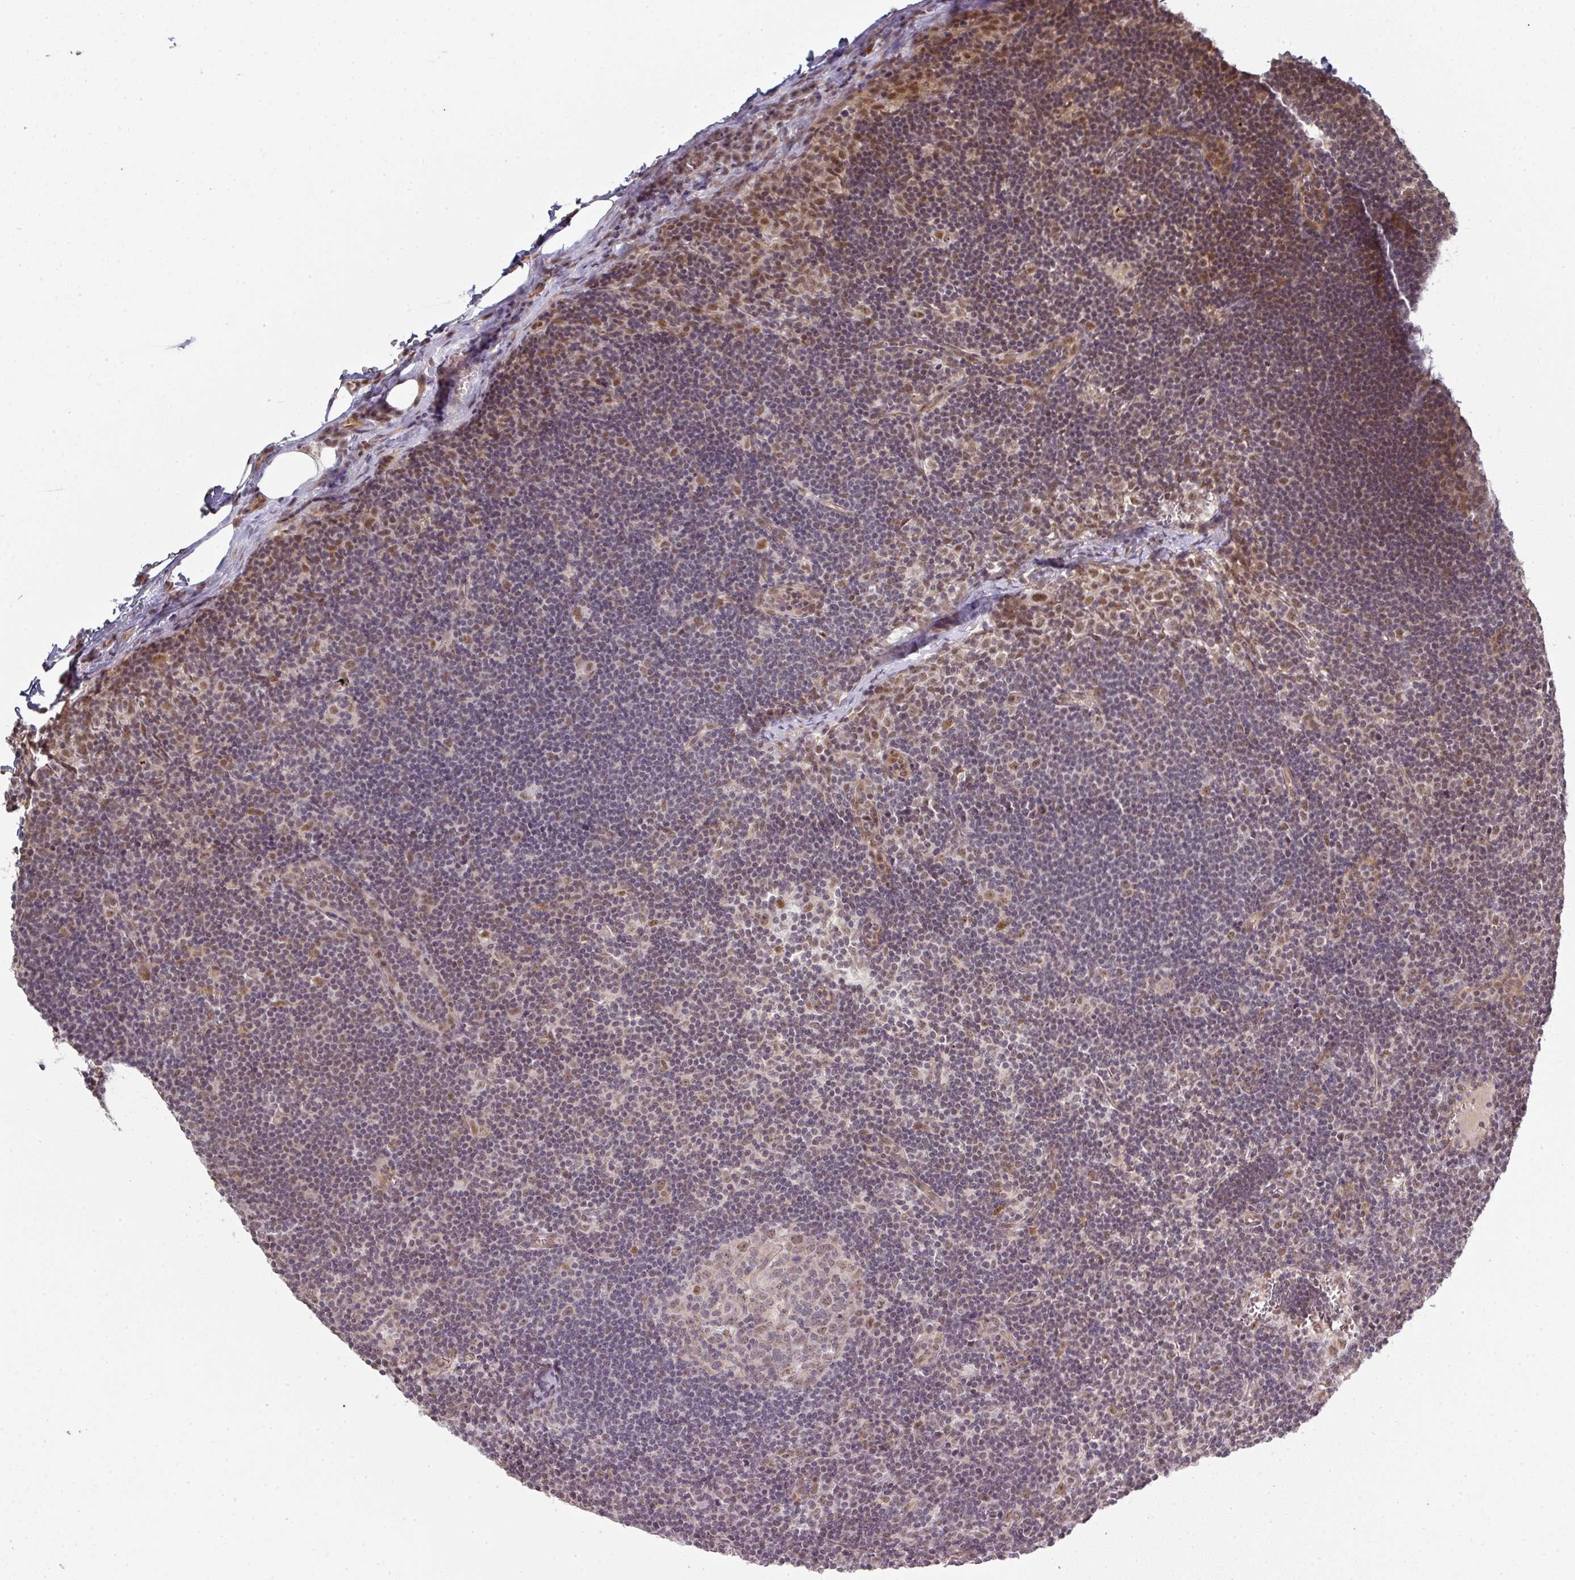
{"staining": {"intensity": "weak", "quantity": "25%-75%", "location": "nuclear"}, "tissue": "lymph node", "cell_type": "Germinal center cells", "image_type": "normal", "snomed": [{"axis": "morphology", "description": "Normal tissue, NOS"}, {"axis": "topography", "description": "Lymph node"}], "caption": "Protein expression analysis of unremarkable lymph node displays weak nuclear positivity in approximately 25%-75% of germinal center cells. The staining is performed using DAB brown chromogen to label protein expression. The nuclei are counter-stained blue using hematoxylin.", "gene": "GTF2H3", "patient": {"sex": "female", "age": 29}}